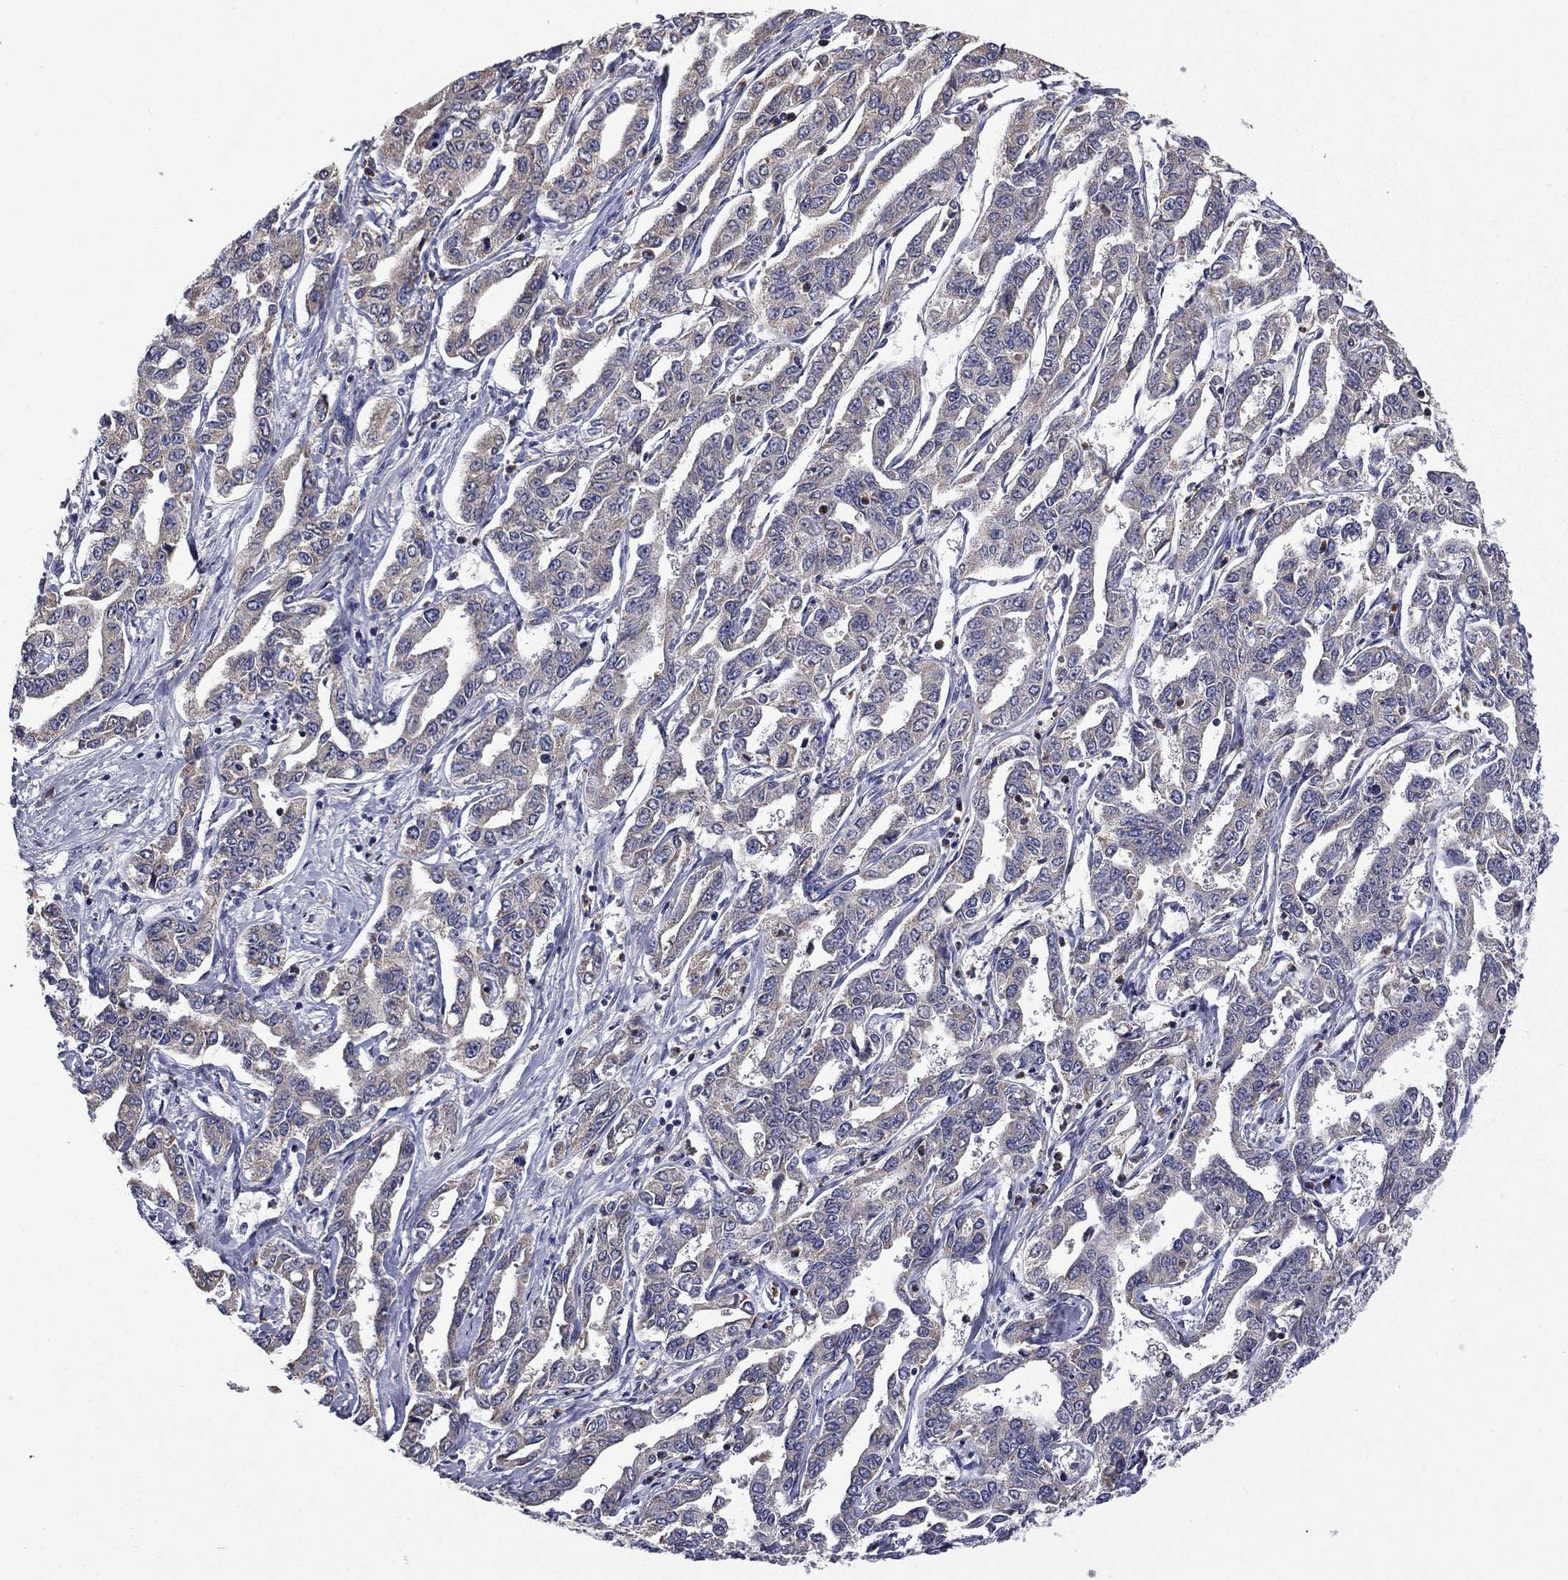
{"staining": {"intensity": "negative", "quantity": "none", "location": "none"}, "tissue": "liver cancer", "cell_type": "Tumor cells", "image_type": "cancer", "snomed": [{"axis": "morphology", "description": "Cholangiocarcinoma"}, {"axis": "topography", "description": "Liver"}], "caption": "A histopathology image of cholangiocarcinoma (liver) stained for a protein exhibits no brown staining in tumor cells.", "gene": "CEACAM7", "patient": {"sex": "male", "age": 59}}